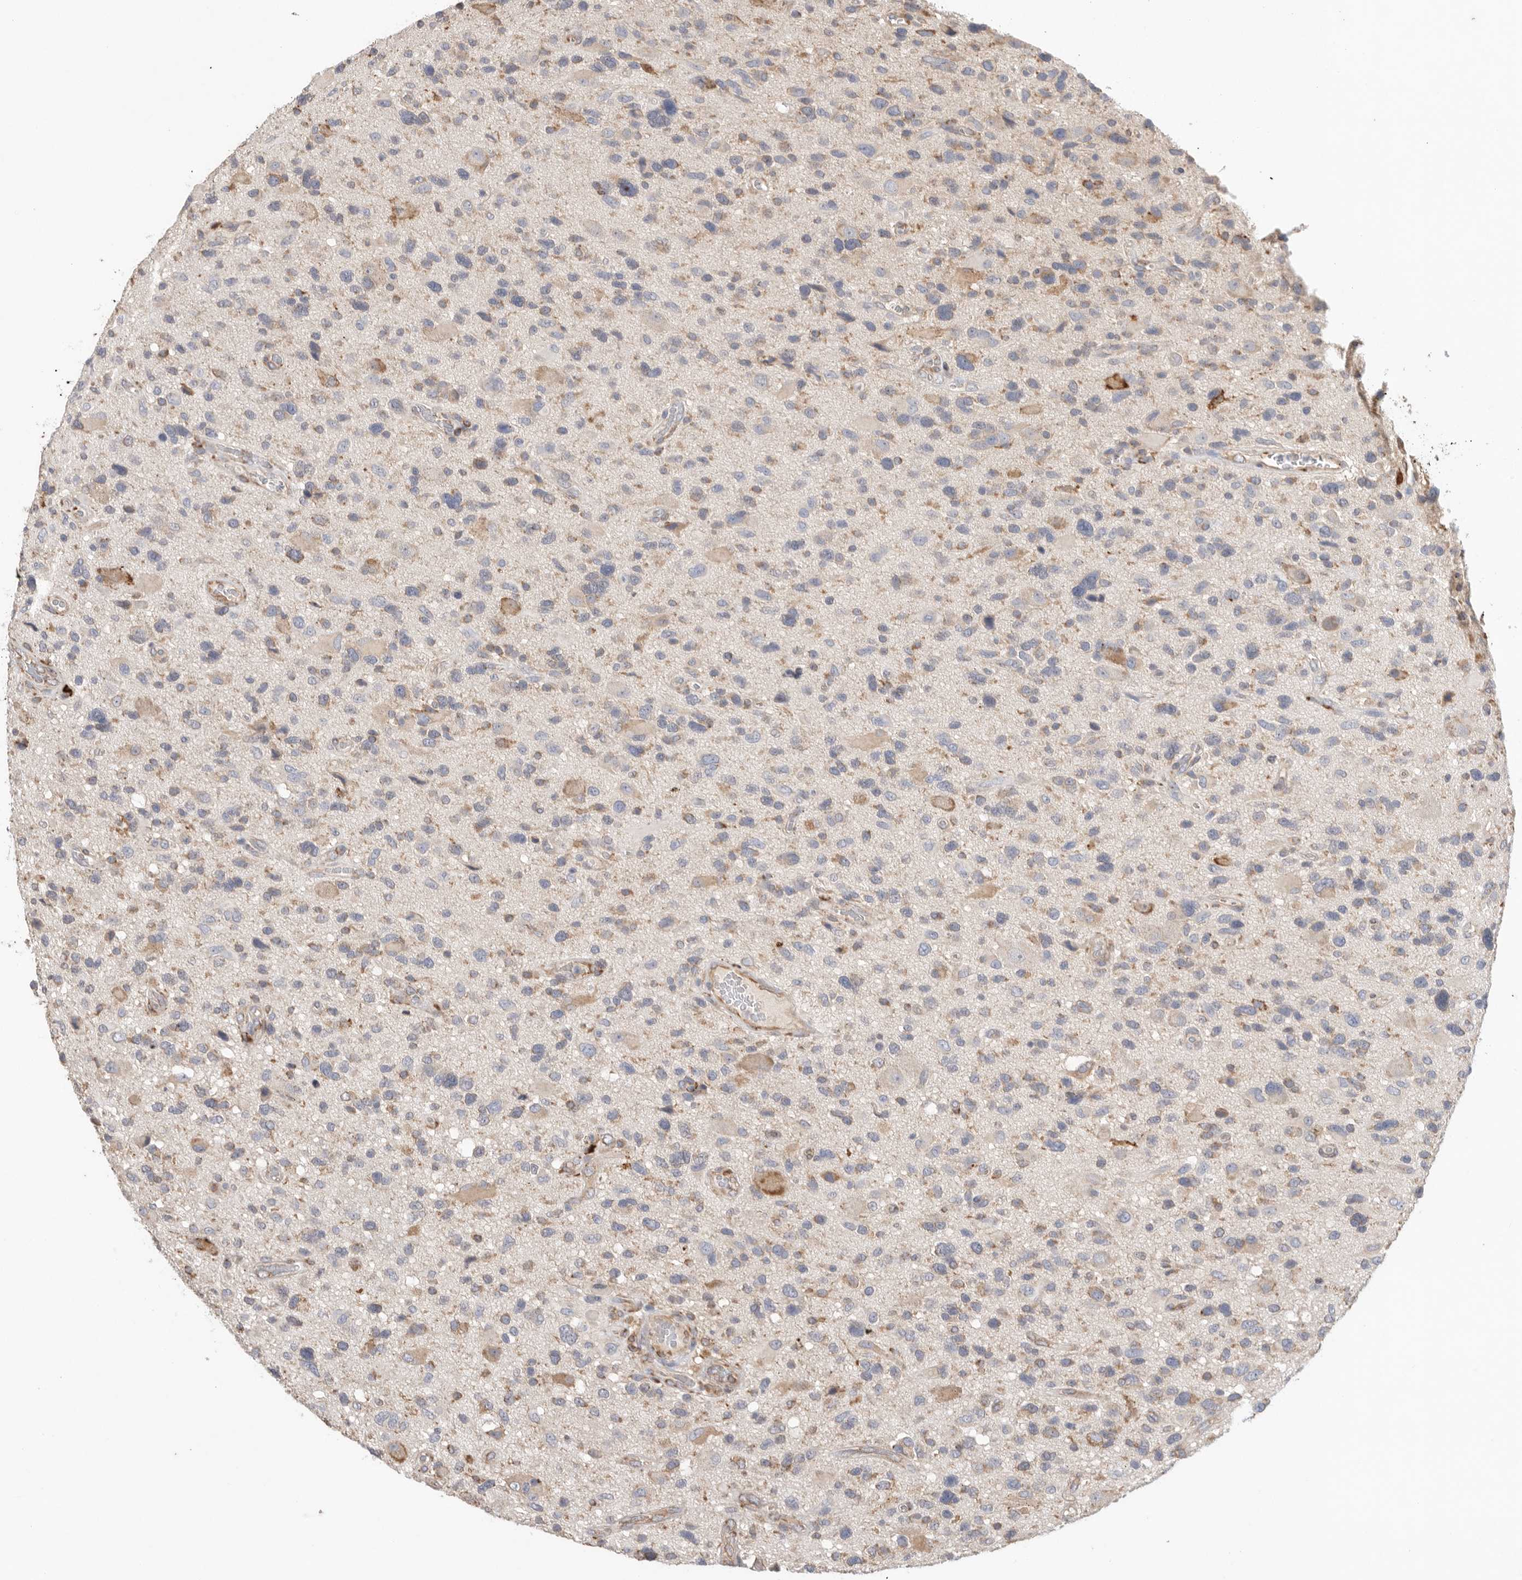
{"staining": {"intensity": "weak", "quantity": "<25%", "location": "cytoplasmic/membranous"}, "tissue": "glioma", "cell_type": "Tumor cells", "image_type": "cancer", "snomed": [{"axis": "morphology", "description": "Glioma, malignant, High grade"}, {"axis": "topography", "description": "Brain"}], "caption": "Image shows no protein positivity in tumor cells of glioma tissue.", "gene": "BLOC1S5", "patient": {"sex": "male", "age": 33}}